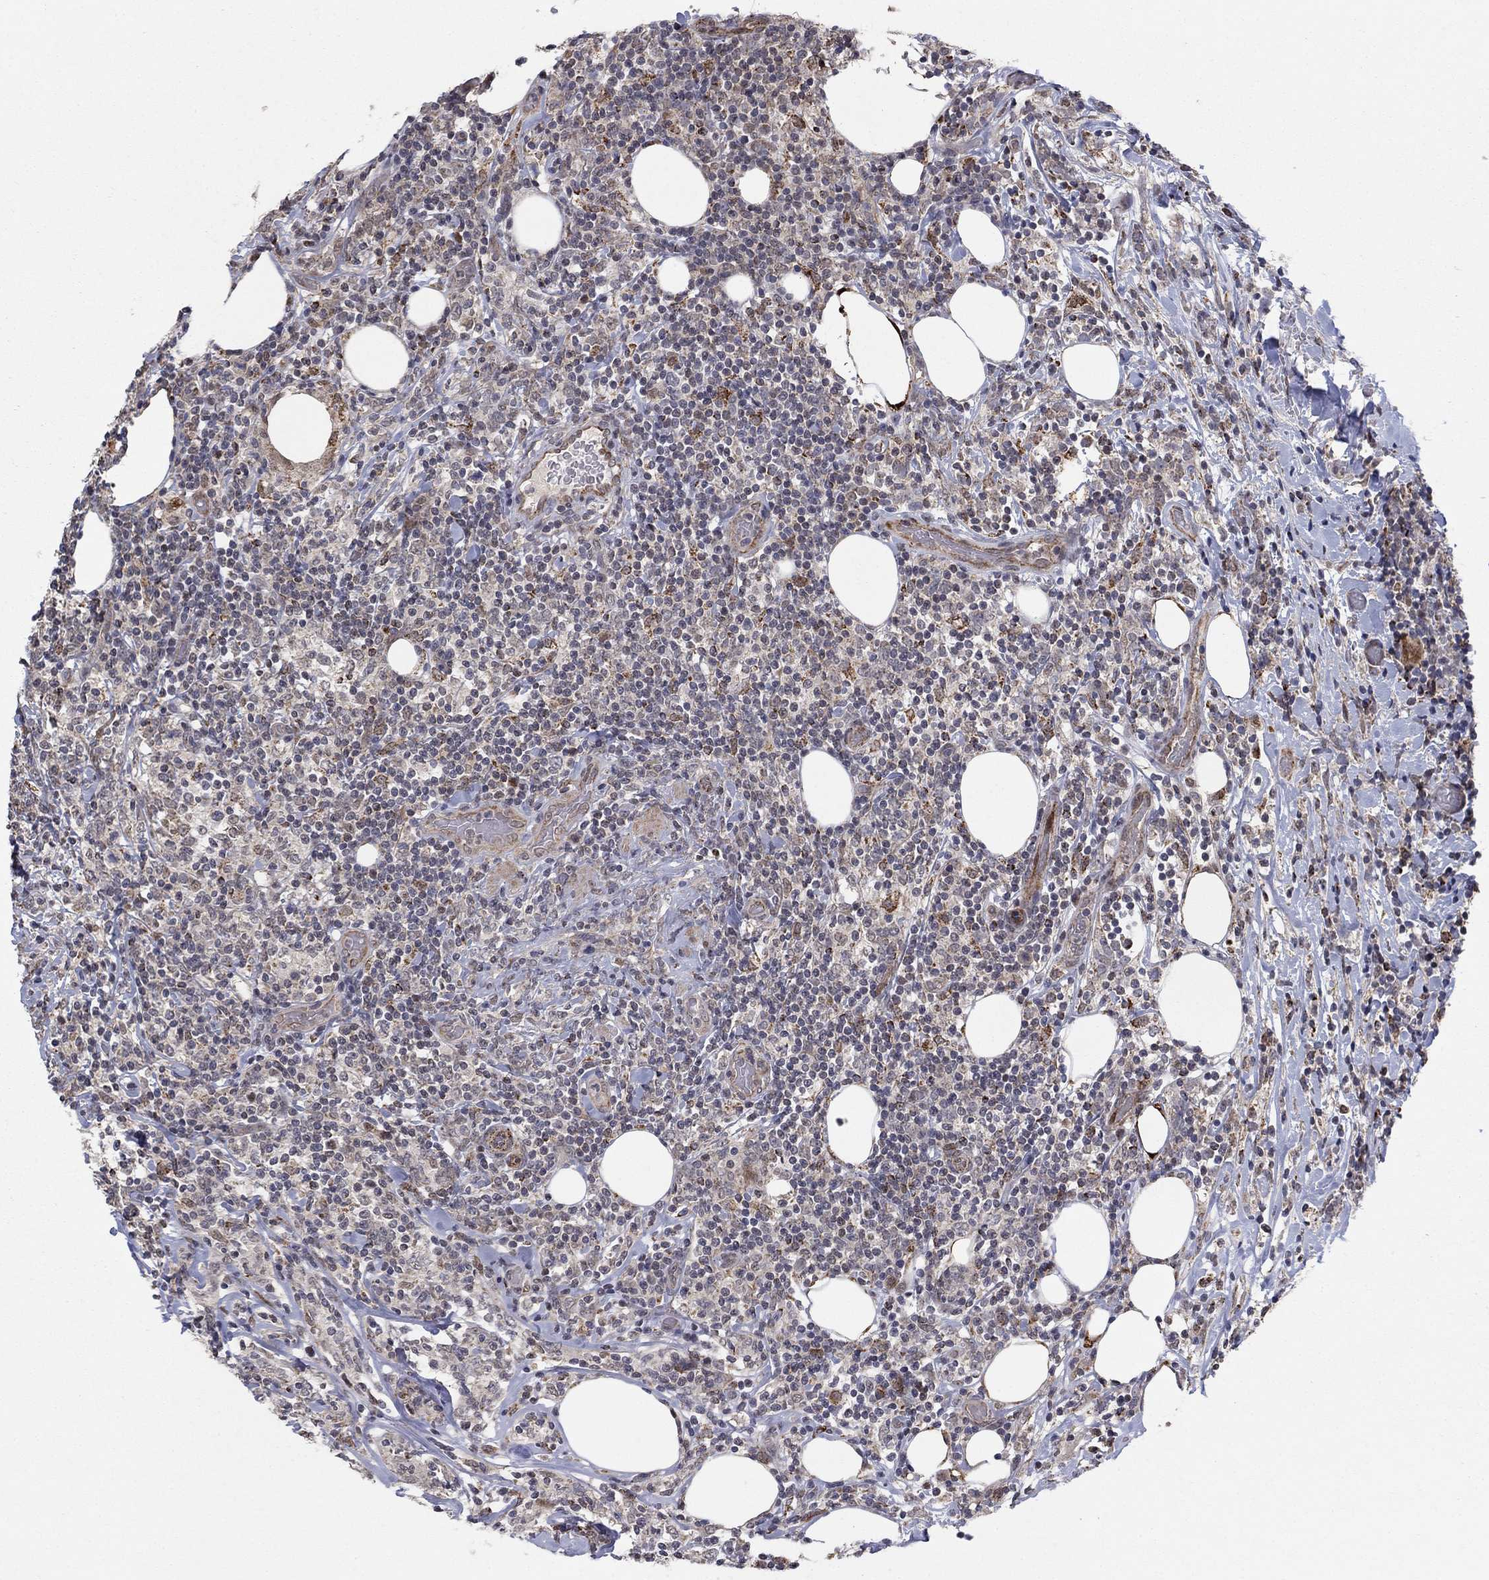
{"staining": {"intensity": "negative", "quantity": "none", "location": "none"}, "tissue": "lymphoma", "cell_type": "Tumor cells", "image_type": "cancer", "snomed": [{"axis": "morphology", "description": "Malignant lymphoma, non-Hodgkin's type, High grade"}, {"axis": "topography", "description": "Lymph node"}], "caption": "Human high-grade malignant lymphoma, non-Hodgkin's type stained for a protein using IHC exhibits no expression in tumor cells.", "gene": "ZNF395", "patient": {"sex": "female", "age": 84}}